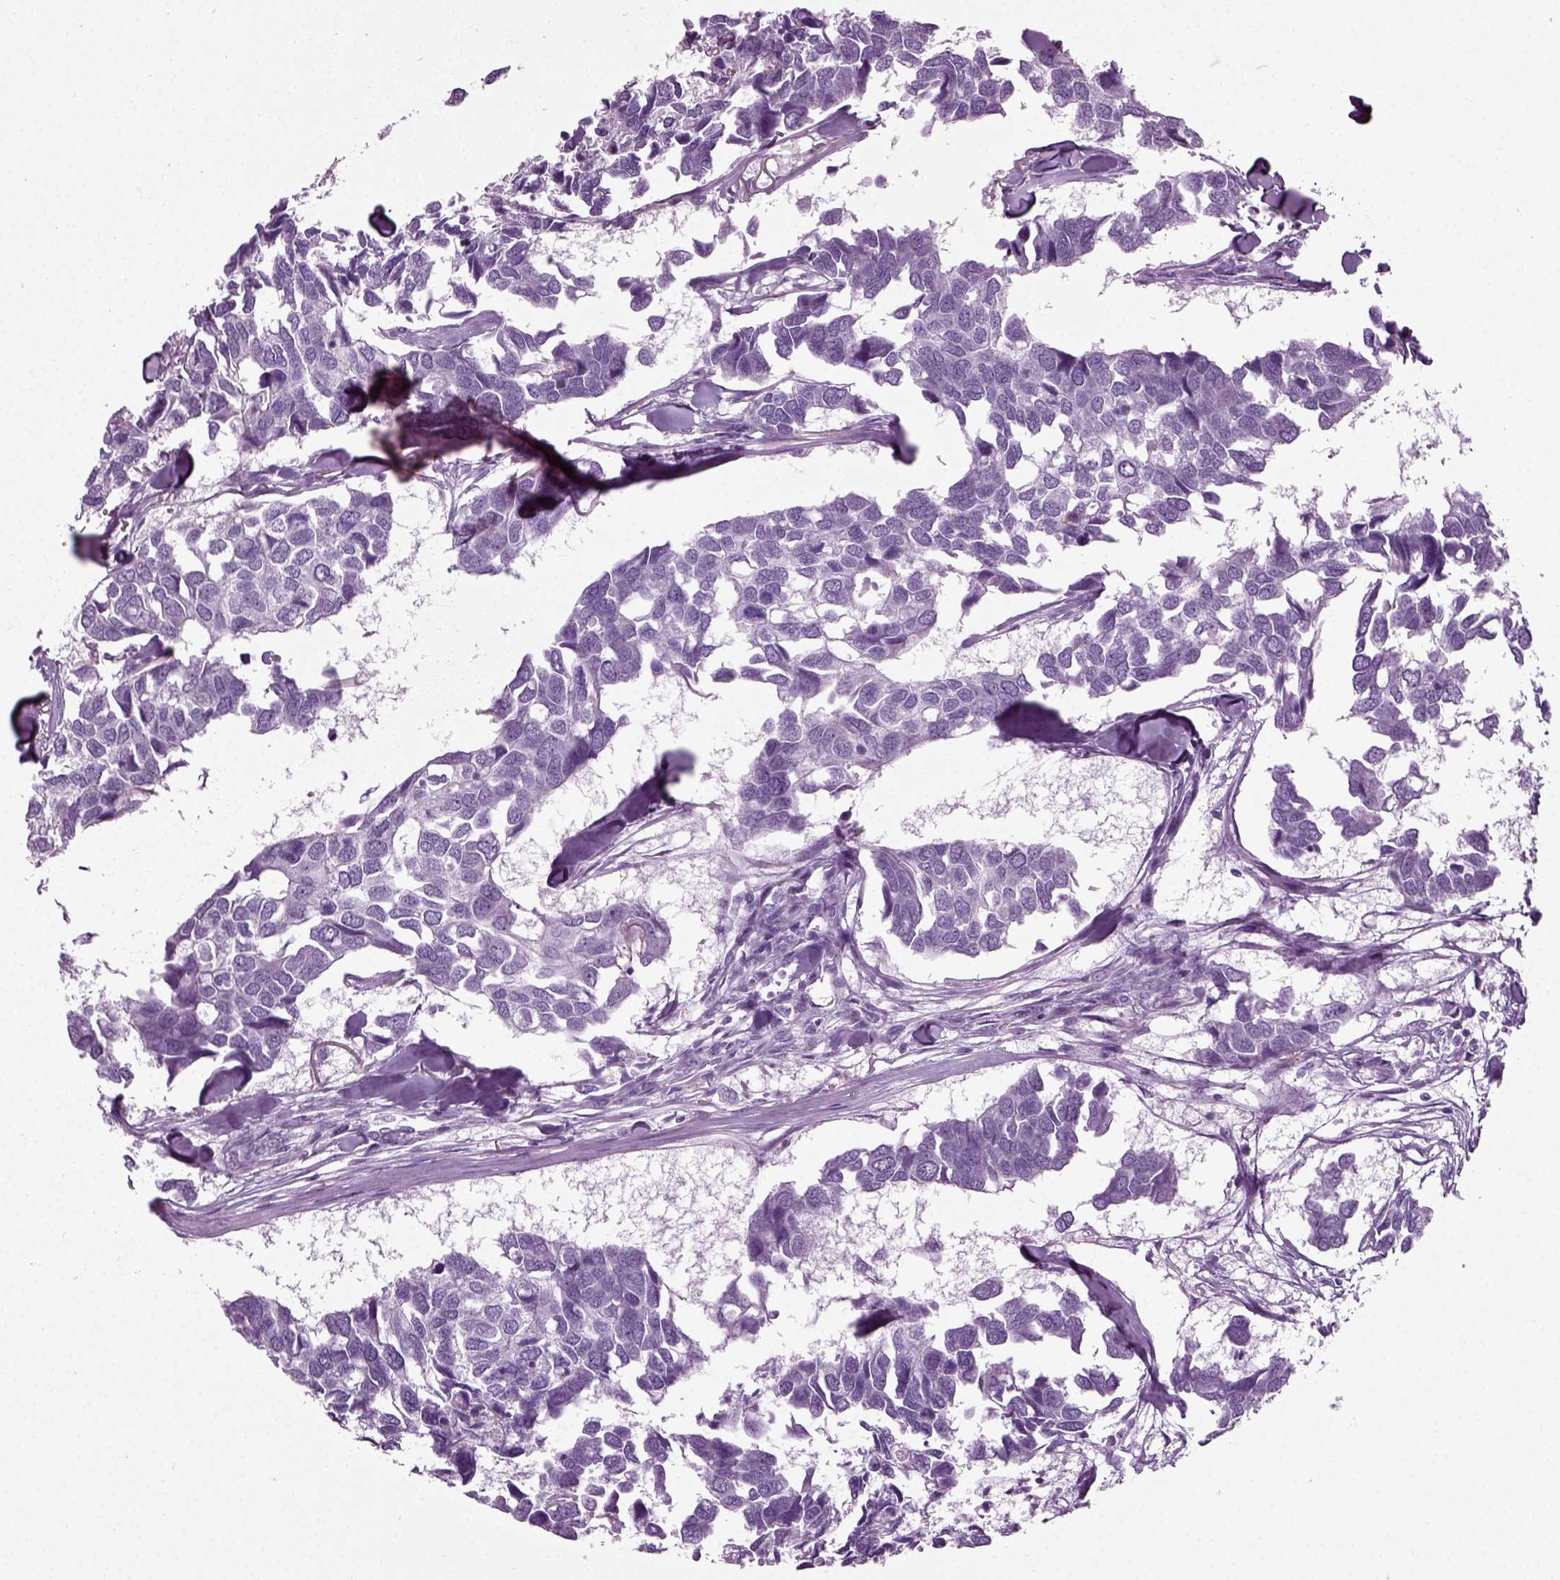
{"staining": {"intensity": "negative", "quantity": "none", "location": "none"}, "tissue": "breast cancer", "cell_type": "Tumor cells", "image_type": "cancer", "snomed": [{"axis": "morphology", "description": "Duct carcinoma"}, {"axis": "topography", "description": "Breast"}], "caption": "Immunohistochemistry micrograph of human infiltrating ductal carcinoma (breast) stained for a protein (brown), which demonstrates no staining in tumor cells. (DAB IHC with hematoxylin counter stain).", "gene": "PRLH", "patient": {"sex": "female", "age": 83}}